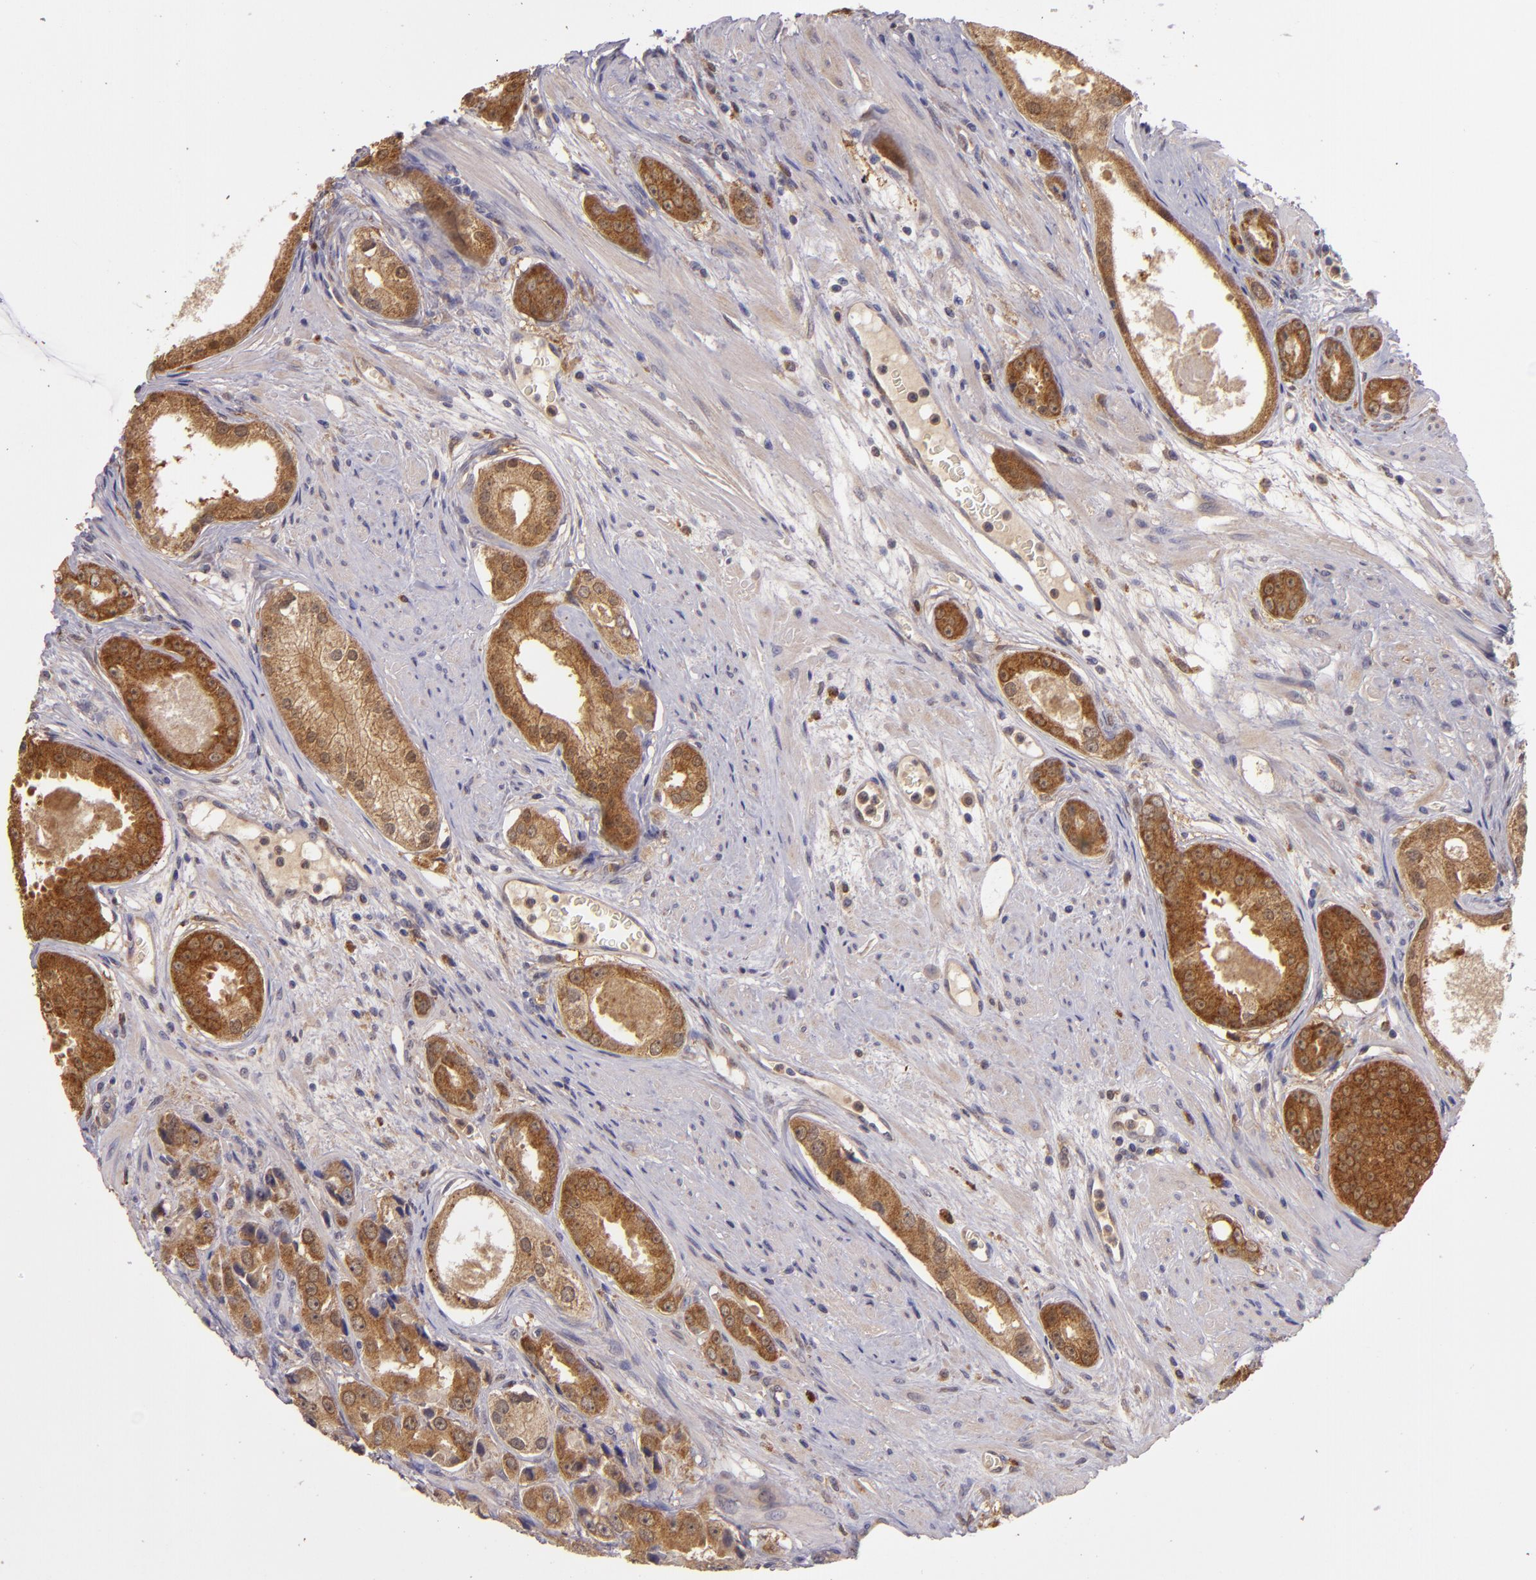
{"staining": {"intensity": "moderate", "quantity": ">75%", "location": "cytoplasmic/membranous"}, "tissue": "prostate cancer", "cell_type": "Tumor cells", "image_type": "cancer", "snomed": [{"axis": "morphology", "description": "Adenocarcinoma, Medium grade"}, {"axis": "topography", "description": "Prostate"}], "caption": "Approximately >75% of tumor cells in human prostate cancer reveal moderate cytoplasmic/membranous protein expression as visualized by brown immunohistochemical staining.", "gene": "FHIT", "patient": {"sex": "male", "age": 53}}